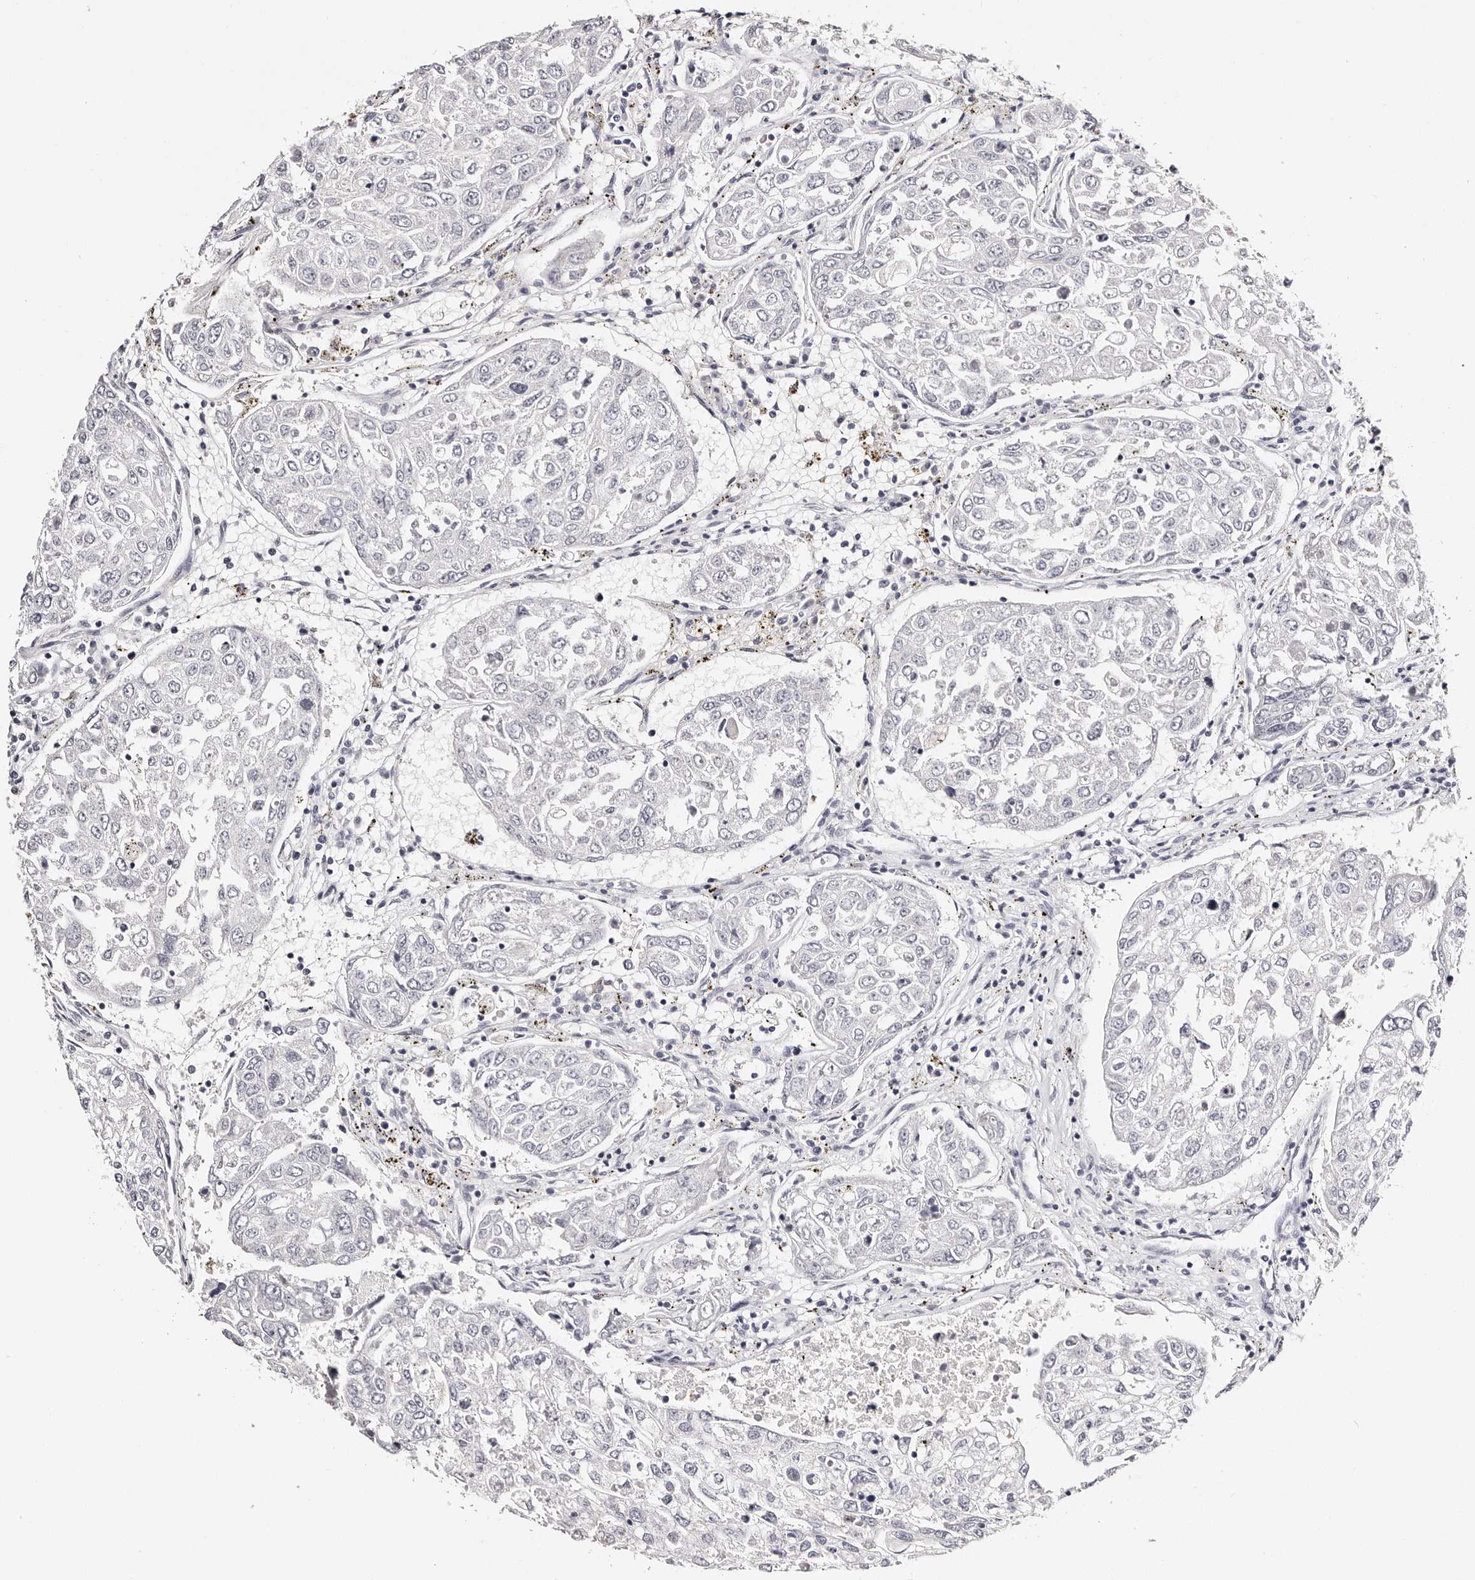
{"staining": {"intensity": "negative", "quantity": "none", "location": "none"}, "tissue": "urothelial cancer", "cell_type": "Tumor cells", "image_type": "cancer", "snomed": [{"axis": "morphology", "description": "Urothelial carcinoma, High grade"}, {"axis": "topography", "description": "Lymph node"}, {"axis": "topography", "description": "Urinary bladder"}], "caption": "Tumor cells show no significant protein positivity in urothelial cancer.", "gene": "ROM1", "patient": {"sex": "male", "age": 51}}